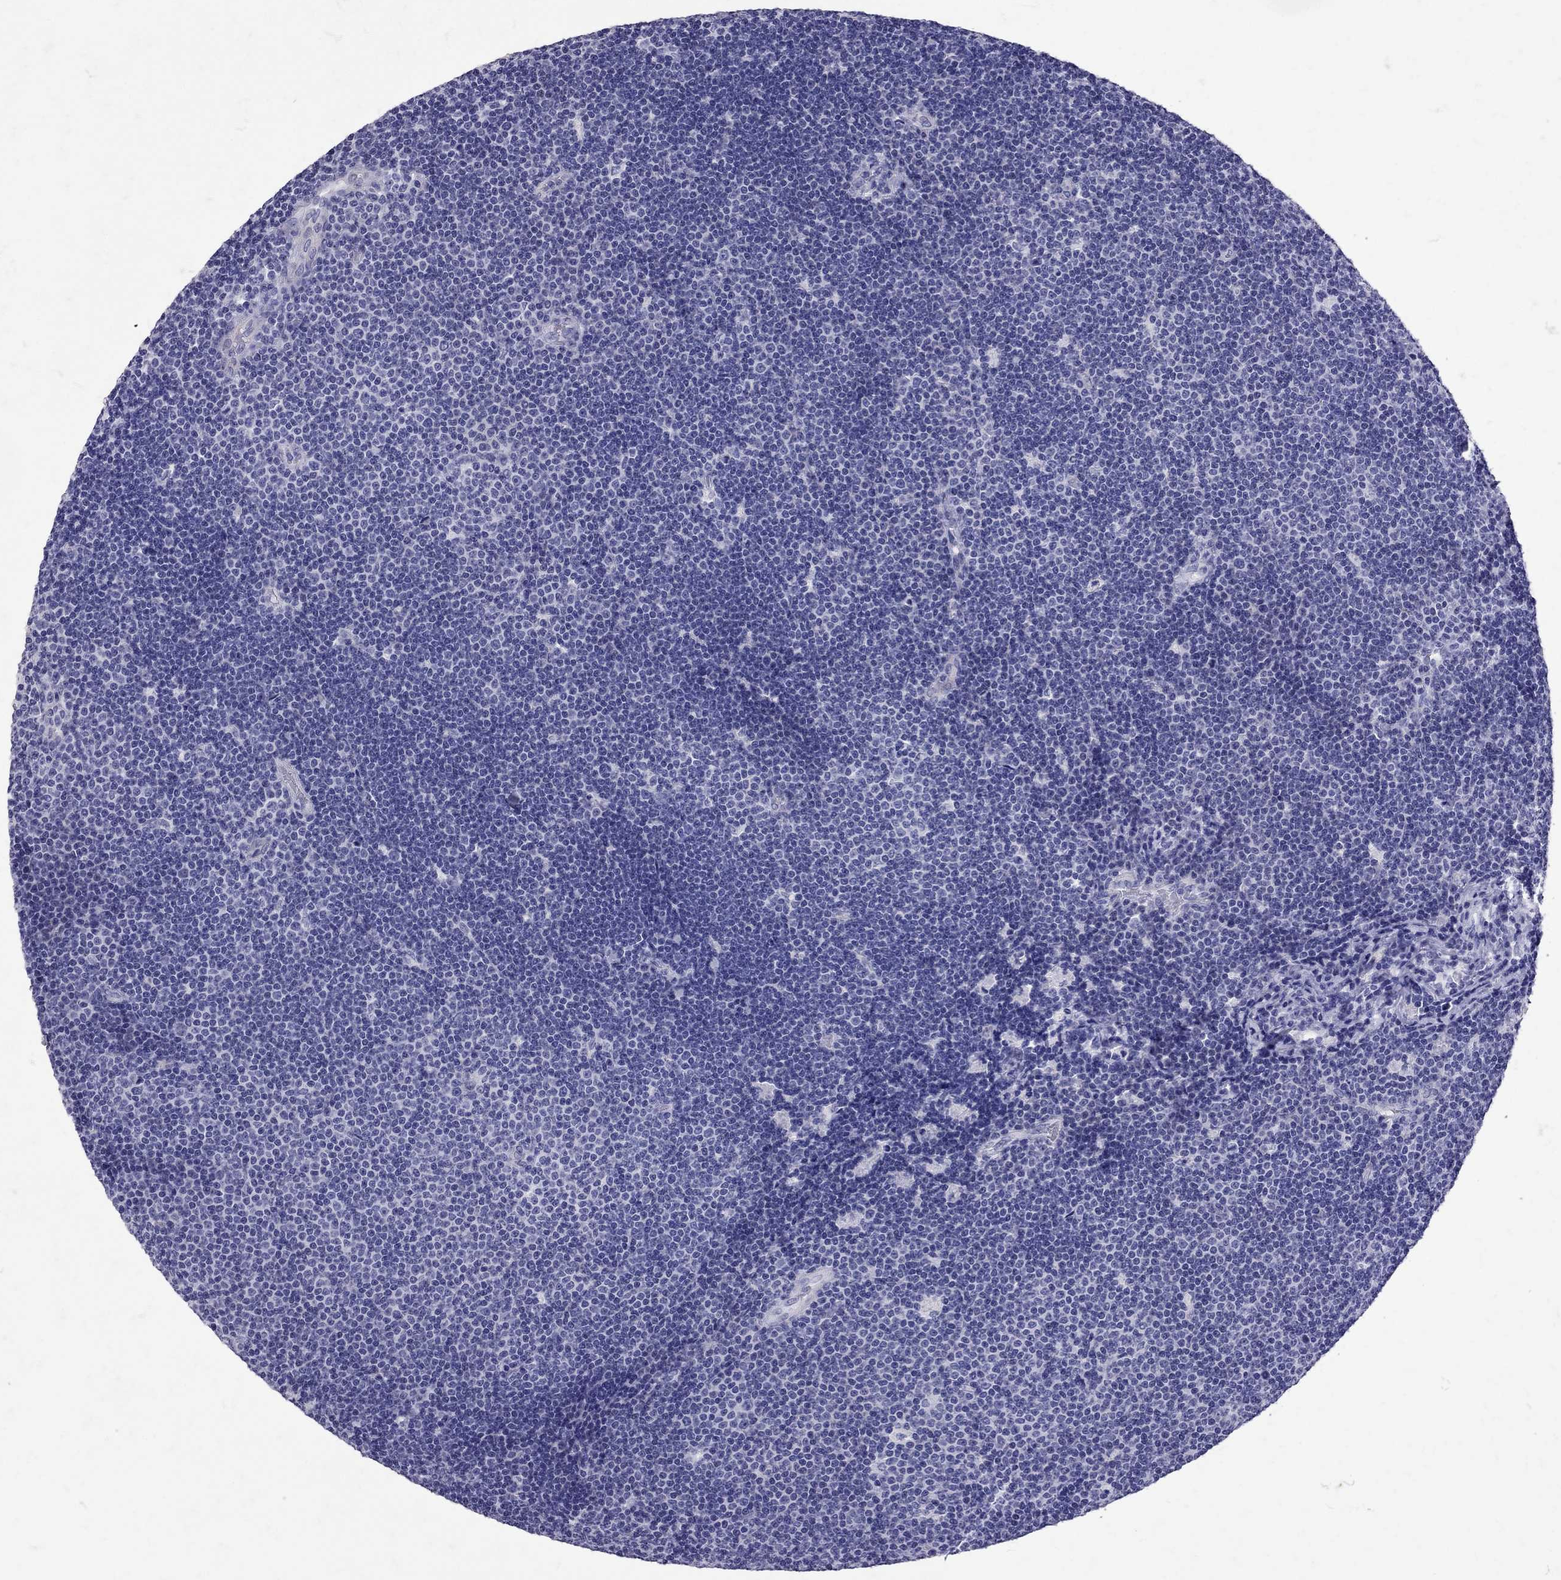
{"staining": {"intensity": "negative", "quantity": "none", "location": "none"}, "tissue": "lymphoma", "cell_type": "Tumor cells", "image_type": "cancer", "snomed": [{"axis": "morphology", "description": "Malignant lymphoma, non-Hodgkin's type, Low grade"}, {"axis": "topography", "description": "Brain"}], "caption": "Immunohistochemistry histopathology image of neoplastic tissue: lymphoma stained with DAB (3,3'-diaminobenzidine) reveals no significant protein expression in tumor cells.", "gene": "SST", "patient": {"sex": "female", "age": 66}}